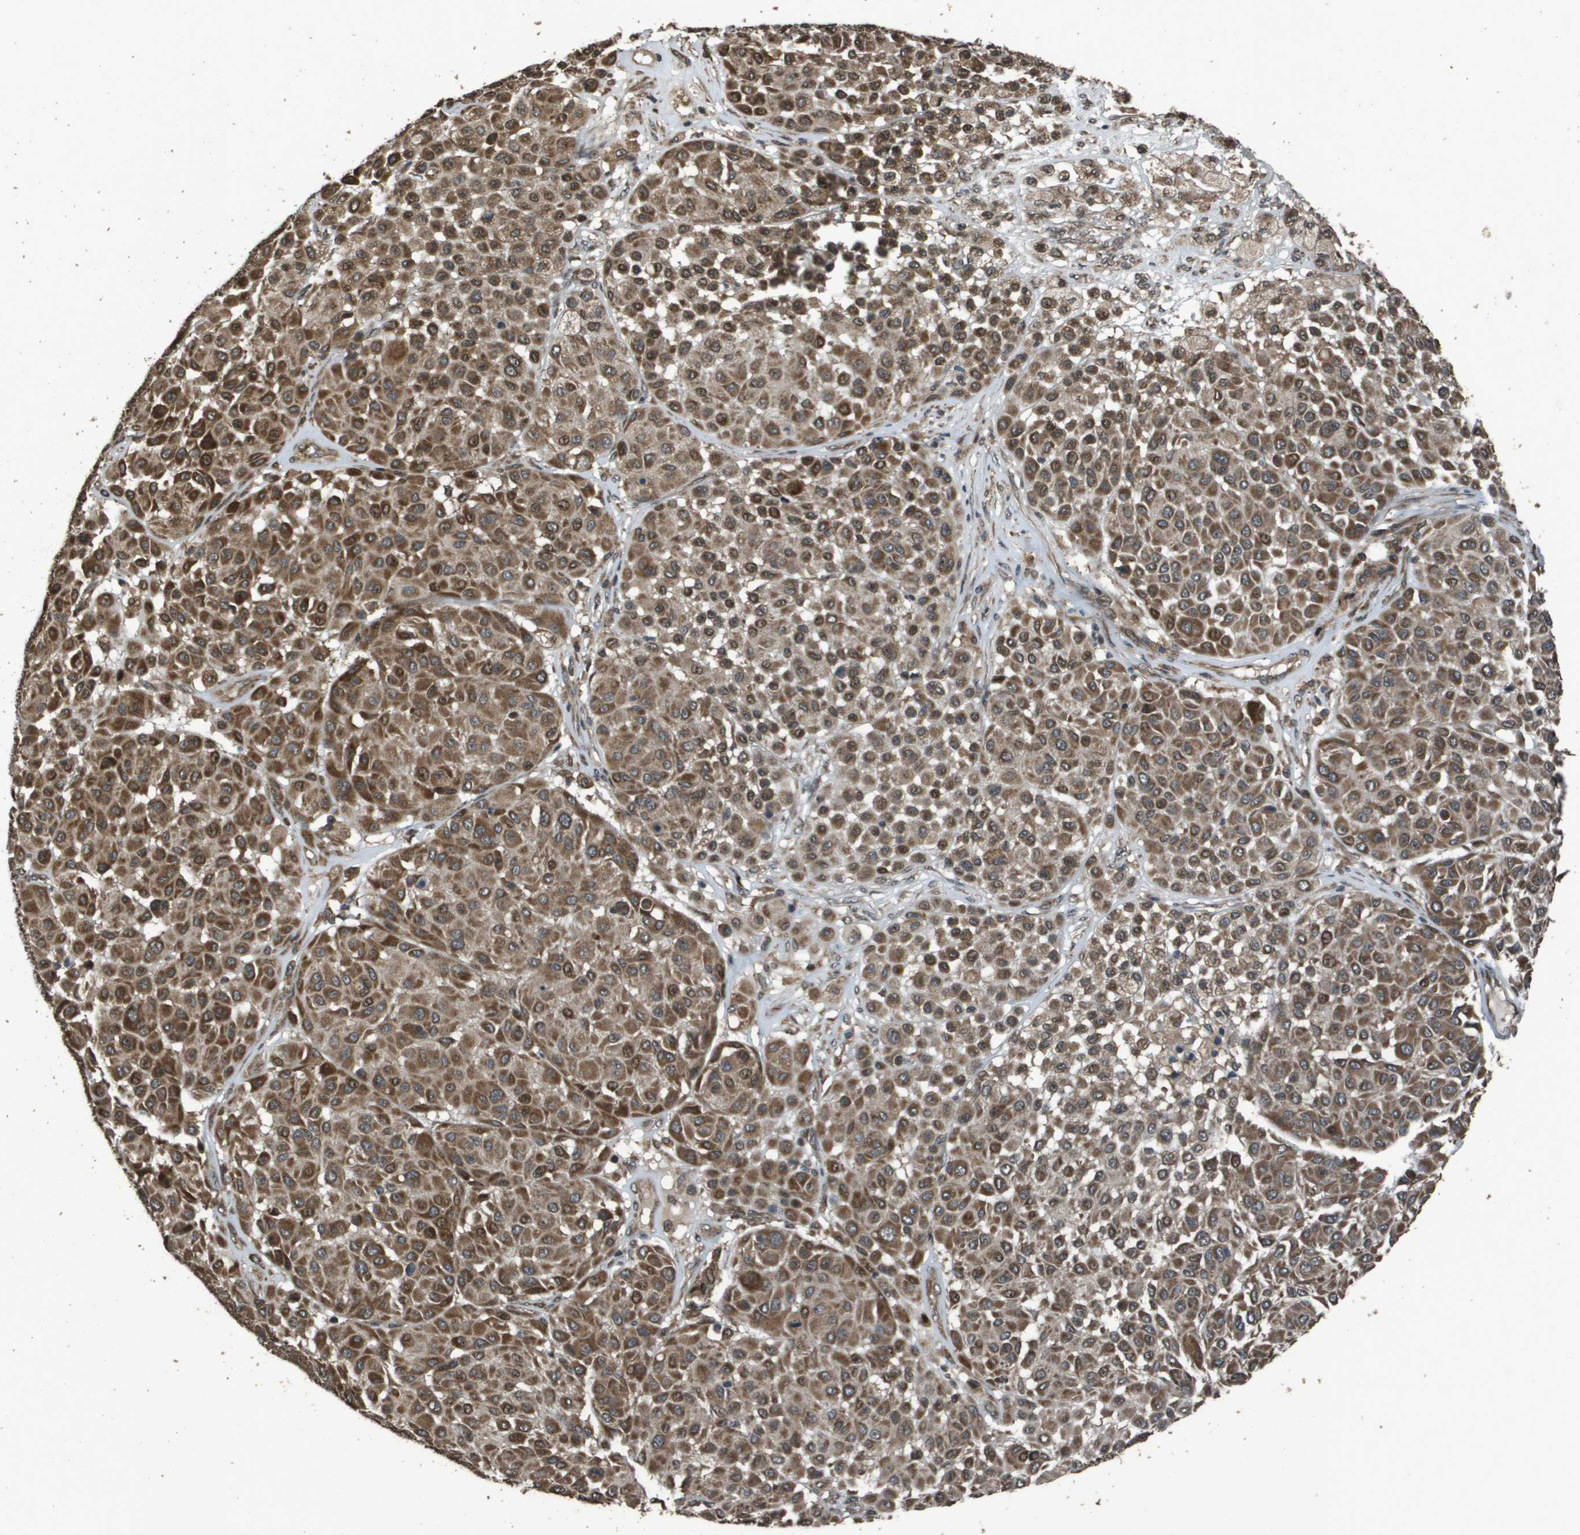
{"staining": {"intensity": "moderate", "quantity": ">75%", "location": "cytoplasmic/membranous"}, "tissue": "melanoma", "cell_type": "Tumor cells", "image_type": "cancer", "snomed": [{"axis": "morphology", "description": "Malignant melanoma, Metastatic site"}, {"axis": "topography", "description": "Soft tissue"}], "caption": "Immunohistochemical staining of human malignant melanoma (metastatic site) demonstrates medium levels of moderate cytoplasmic/membranous staining in about >75% of tumor cells.", "gene": "FIG4", "patient": {"sex": "male", "age": 41}}